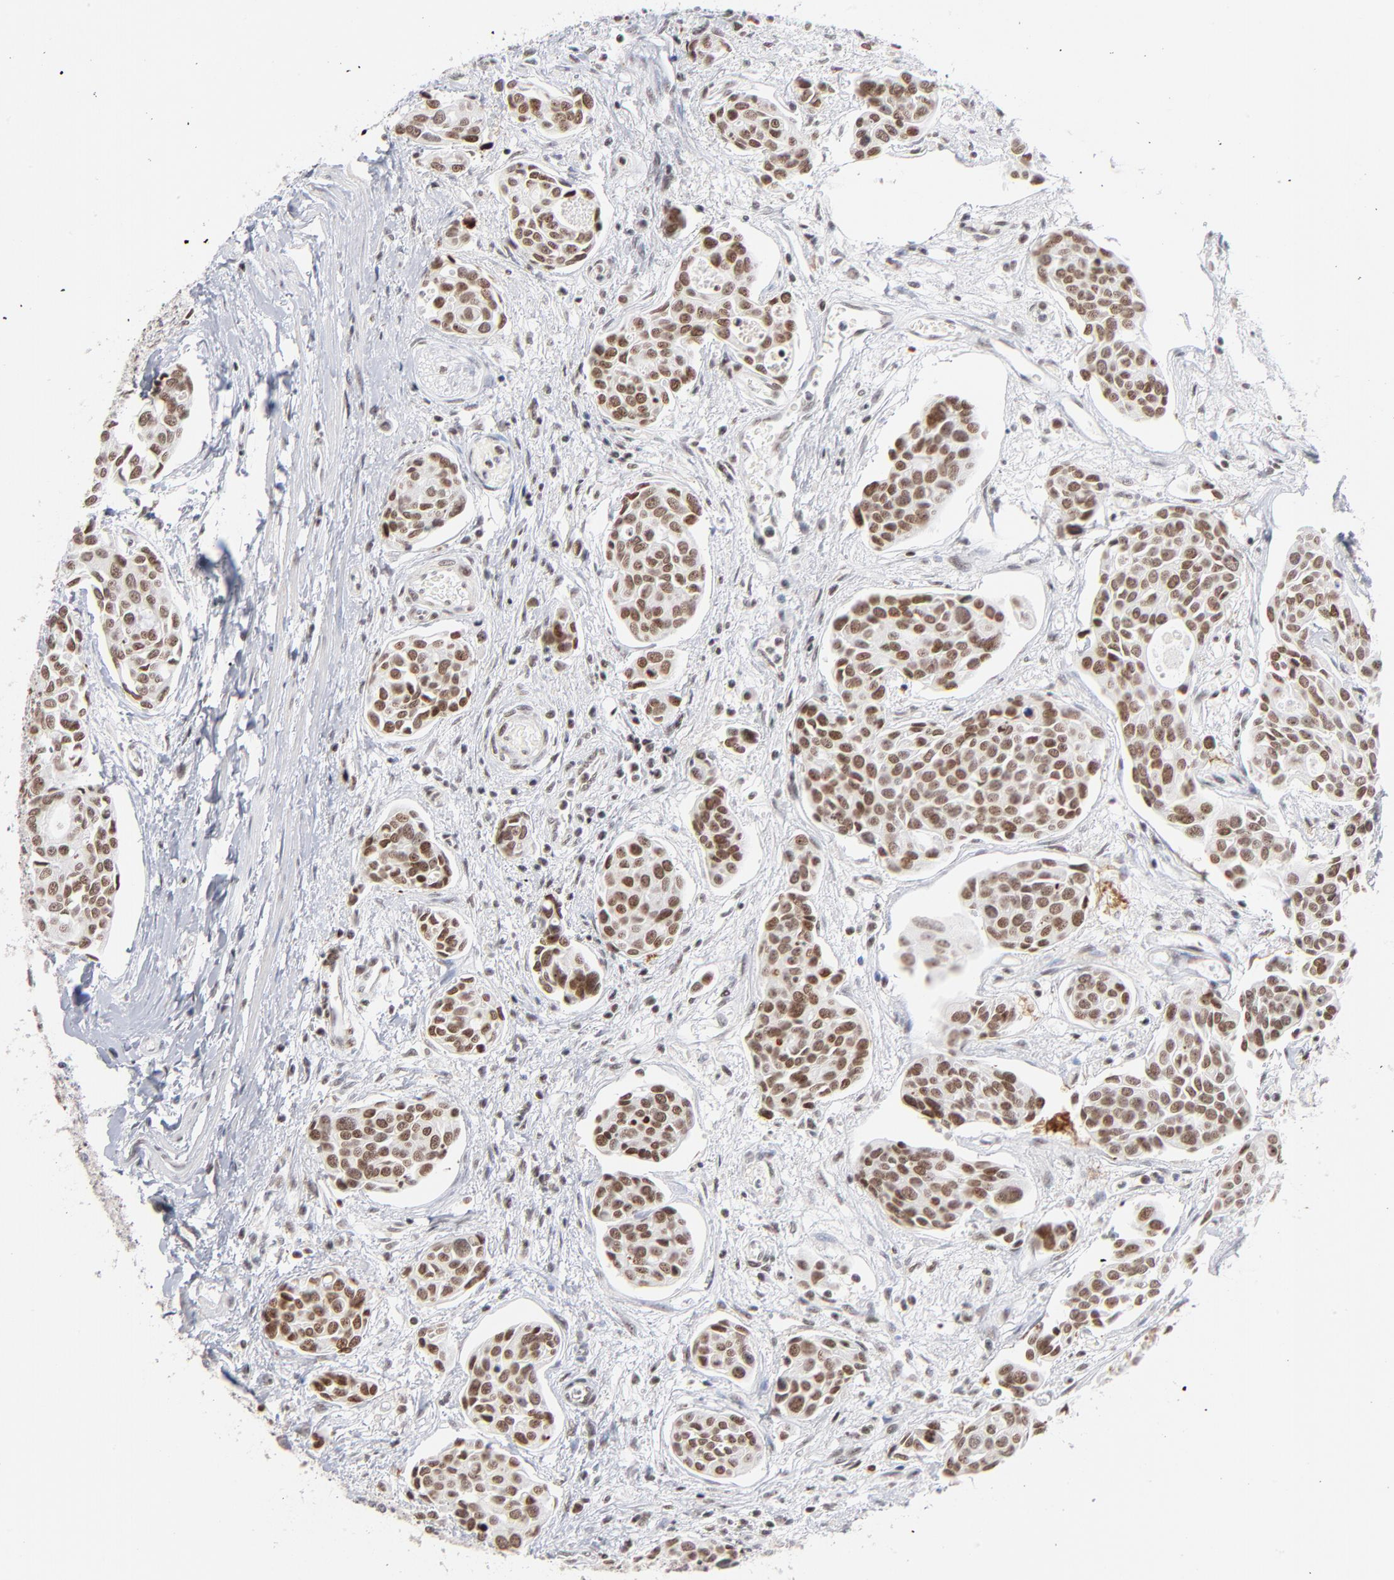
{"staining": {"intensity": "moderate", "quantity": ">75%", "location": "nuclear"}, "tissue": "urothelial cancer", "cell_type": "Tumor cells", "image_type": "cancer", "snomed": [{"axis": "morphology", "description": "Urothelial carcinoma, High grade"}, {"axis": "topography", "description": "Urinary bladder"}], "caption": "Protein analysis of urothelial cancer tissue displays moderate nuclear staining in about >75% of tumor cells.", "gene": "ZNF143", "patient": {"sex": "male", "age": 78}}